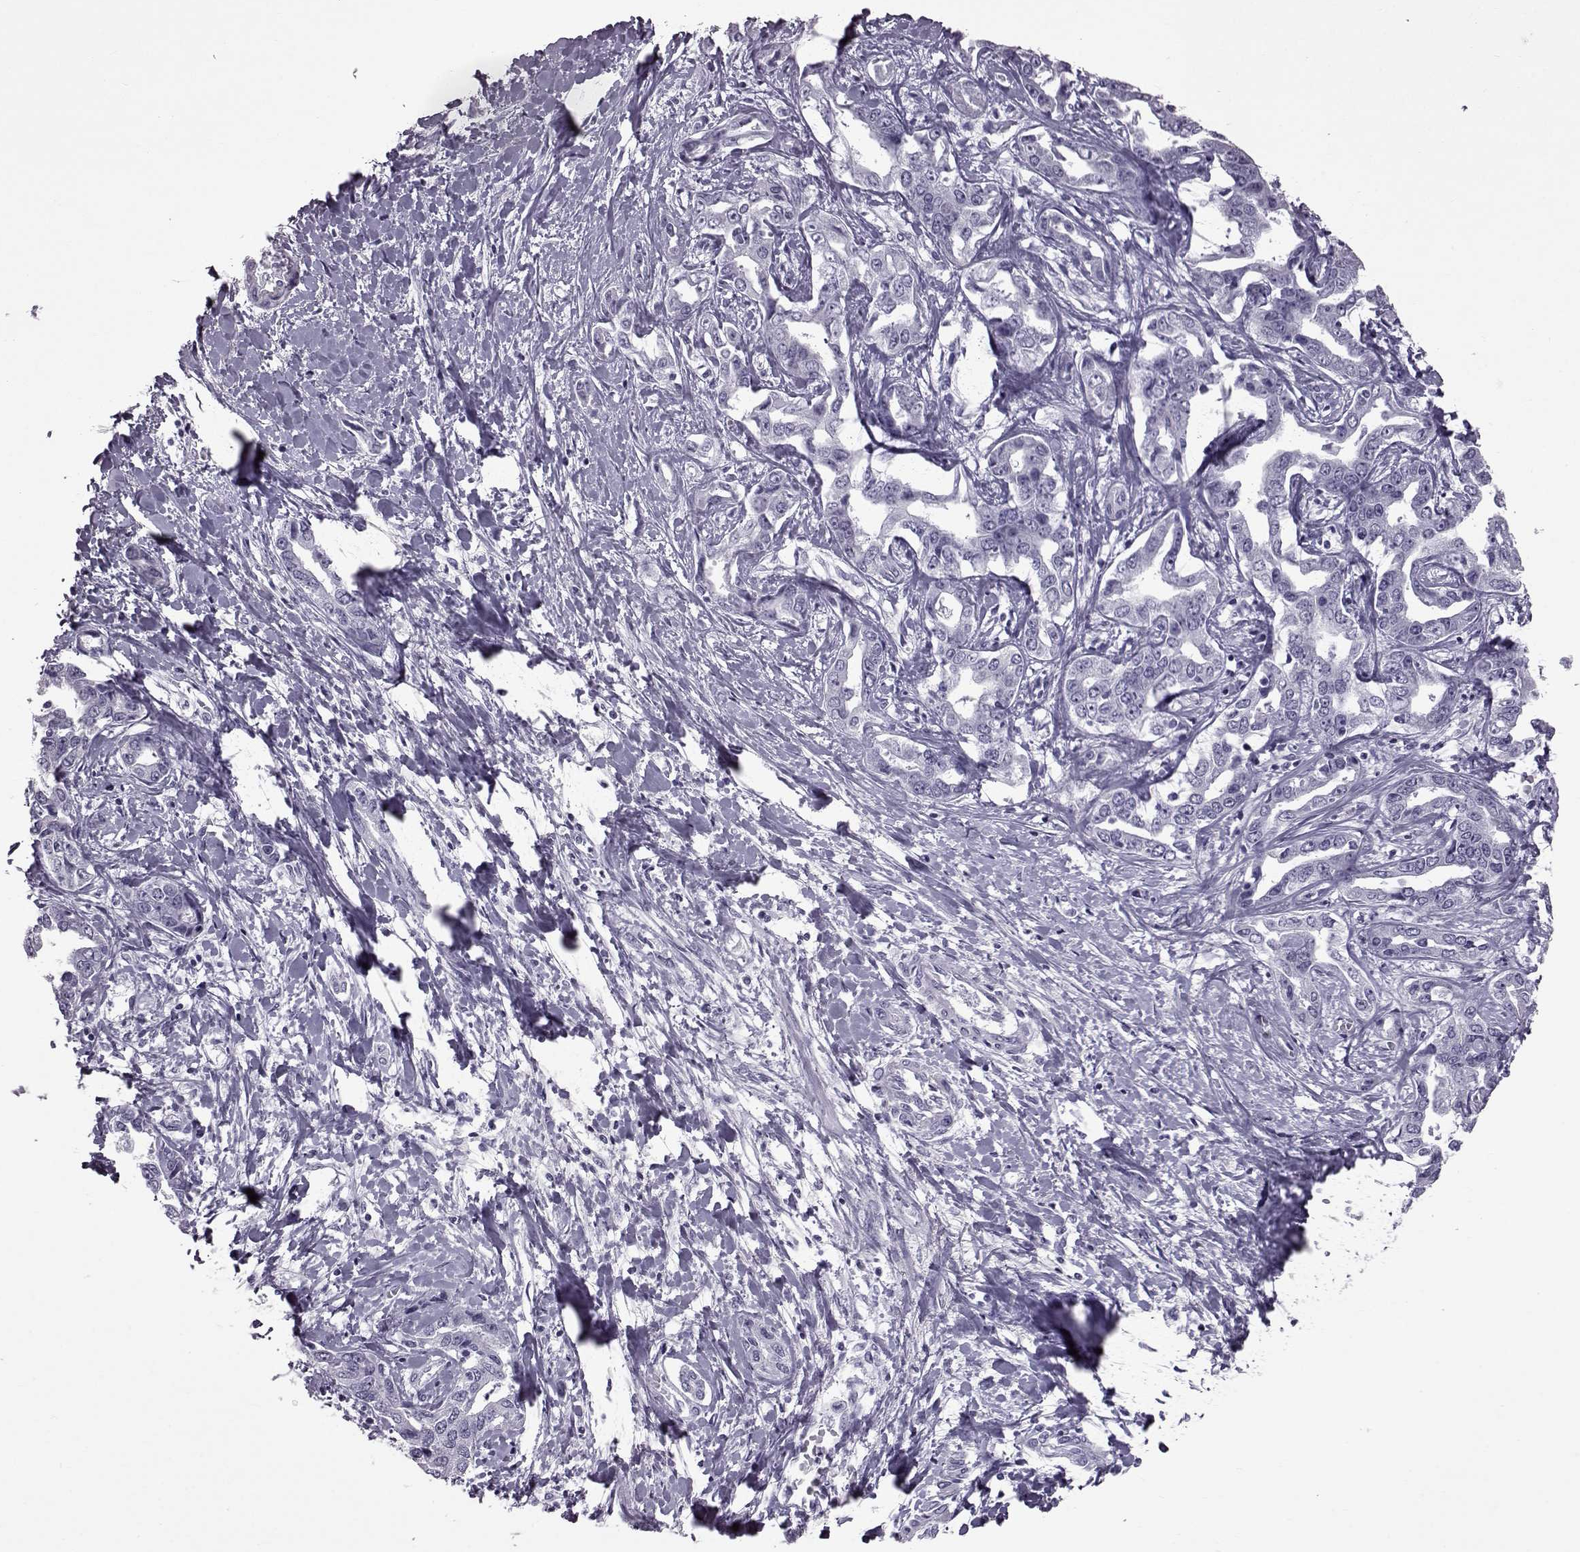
{"staining": {"intensity": "negative", "quantity": "none", "location": "none"}, "tissue": "liver cancer", "cell_type": "Tumor cells", "image_type": "cancer", "snomed": [{"axis": "morphology", "description": "Cholangiocarcinoma"}, {"axis": "topography", "description": "Liver"}], "caption": "Immunohistochemistry (IHC) image of neoplastic tissue: human cholangiocarcinoma (liver) stained with DAB (3,3'-diaminobenzidine) shows no significant protein expression in tumor cells. (Immunohistochemistry (IHC), brightfield microscopy, high magnification).", "gene": "SLC28A2", "patient": {"sex": "male", "age": 59}}